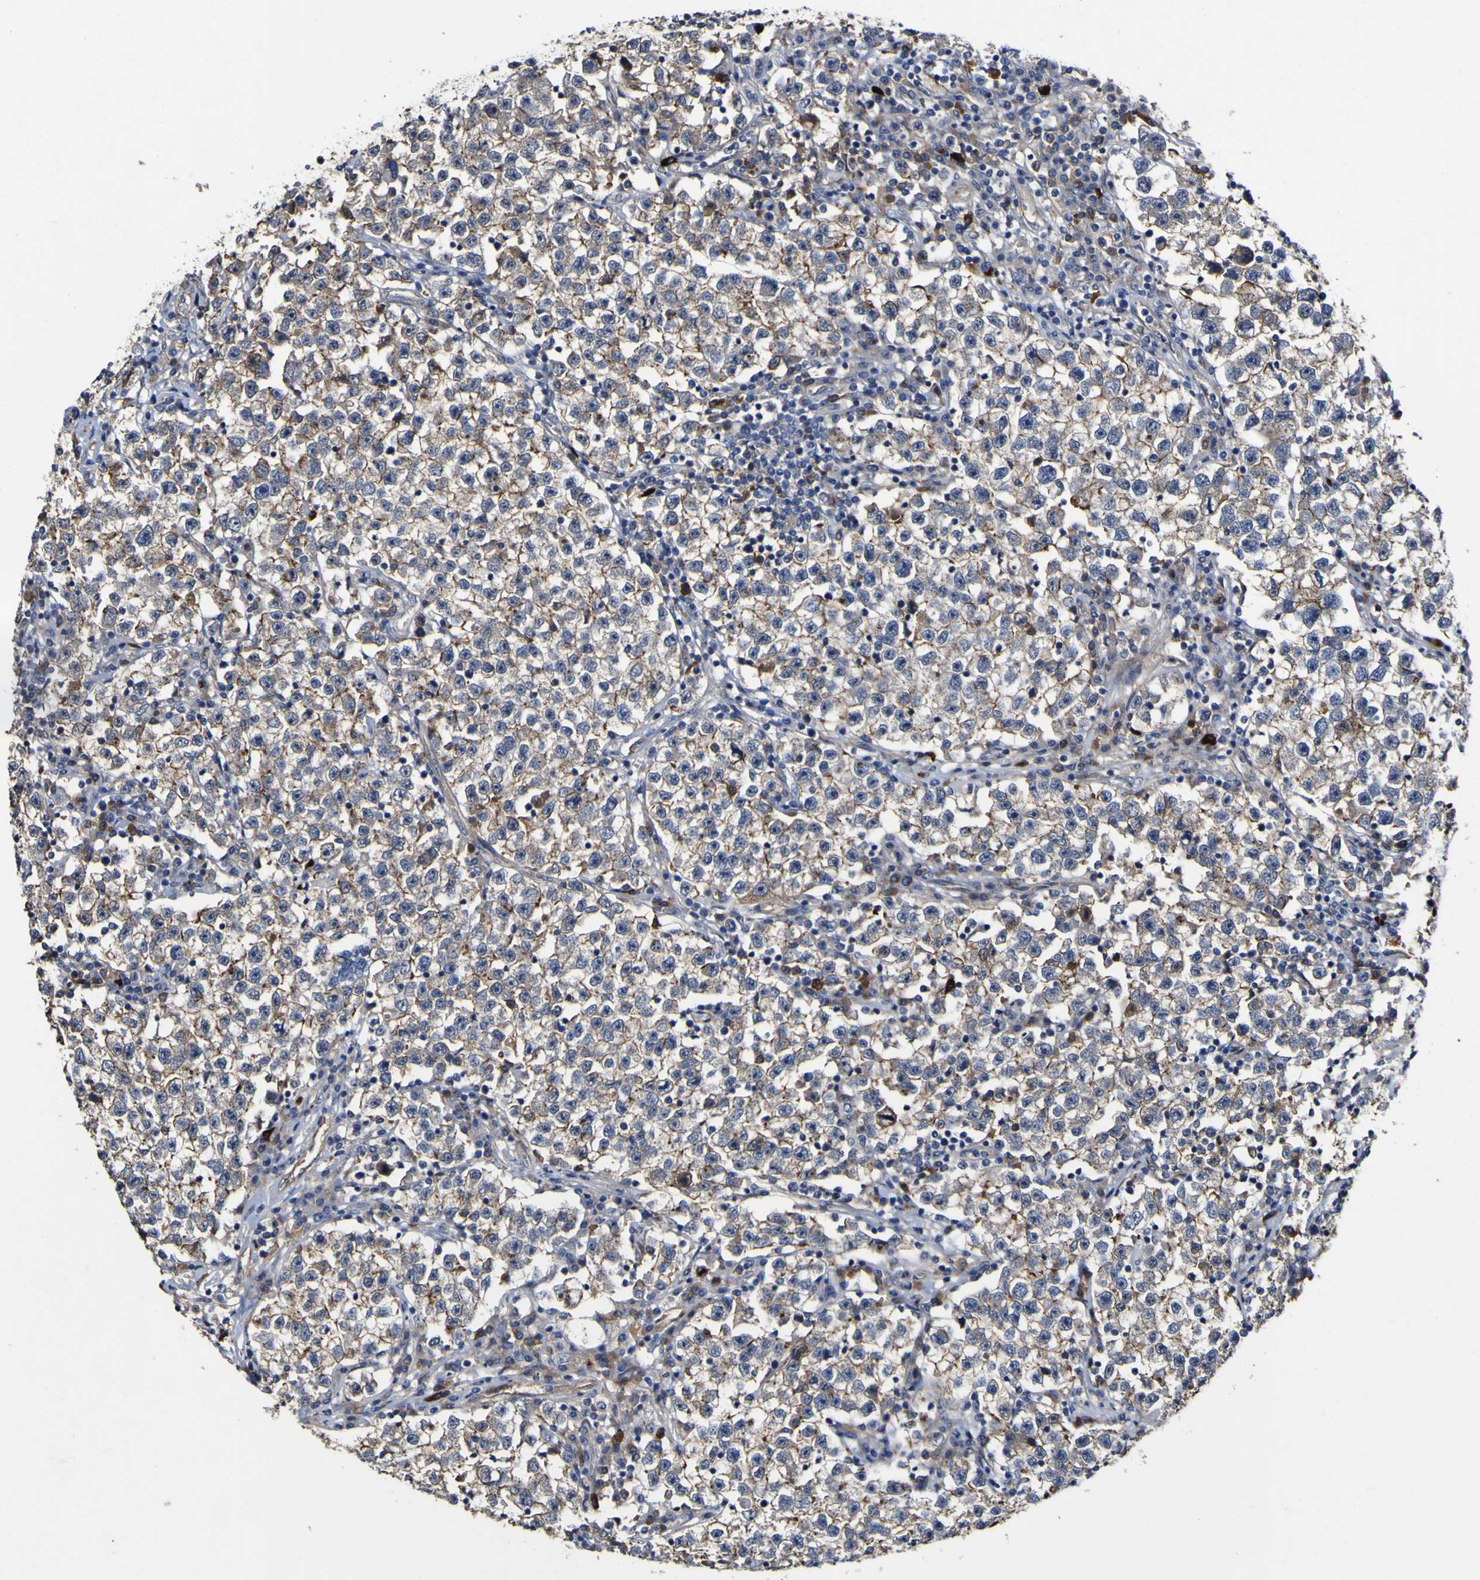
{"staining": {"intensity": "weak", "quantity": ">75%", "location": "cytoplasmic/membranous"}, "tissue": "testis cancer", "cell_type": "Tumor cells", "image_type": "cancer", "snomed": [{"axis": "morphology", "description": "Seminoma, NOS"}, {"axis": "topography", "description": "Testis"}], "caption": "Tumor cells show weak cytoplasmic/membranous expression in approximately >75% of cells in testis cancer (seminoma). (Stains: DAB (3,3'-diaminobenzidine) in brown, nuclei in blue, Microscopy: brightfield microscopy at high magnification).", "gene": "CCL2", "patient": {"sex": "male", "age": 22}}